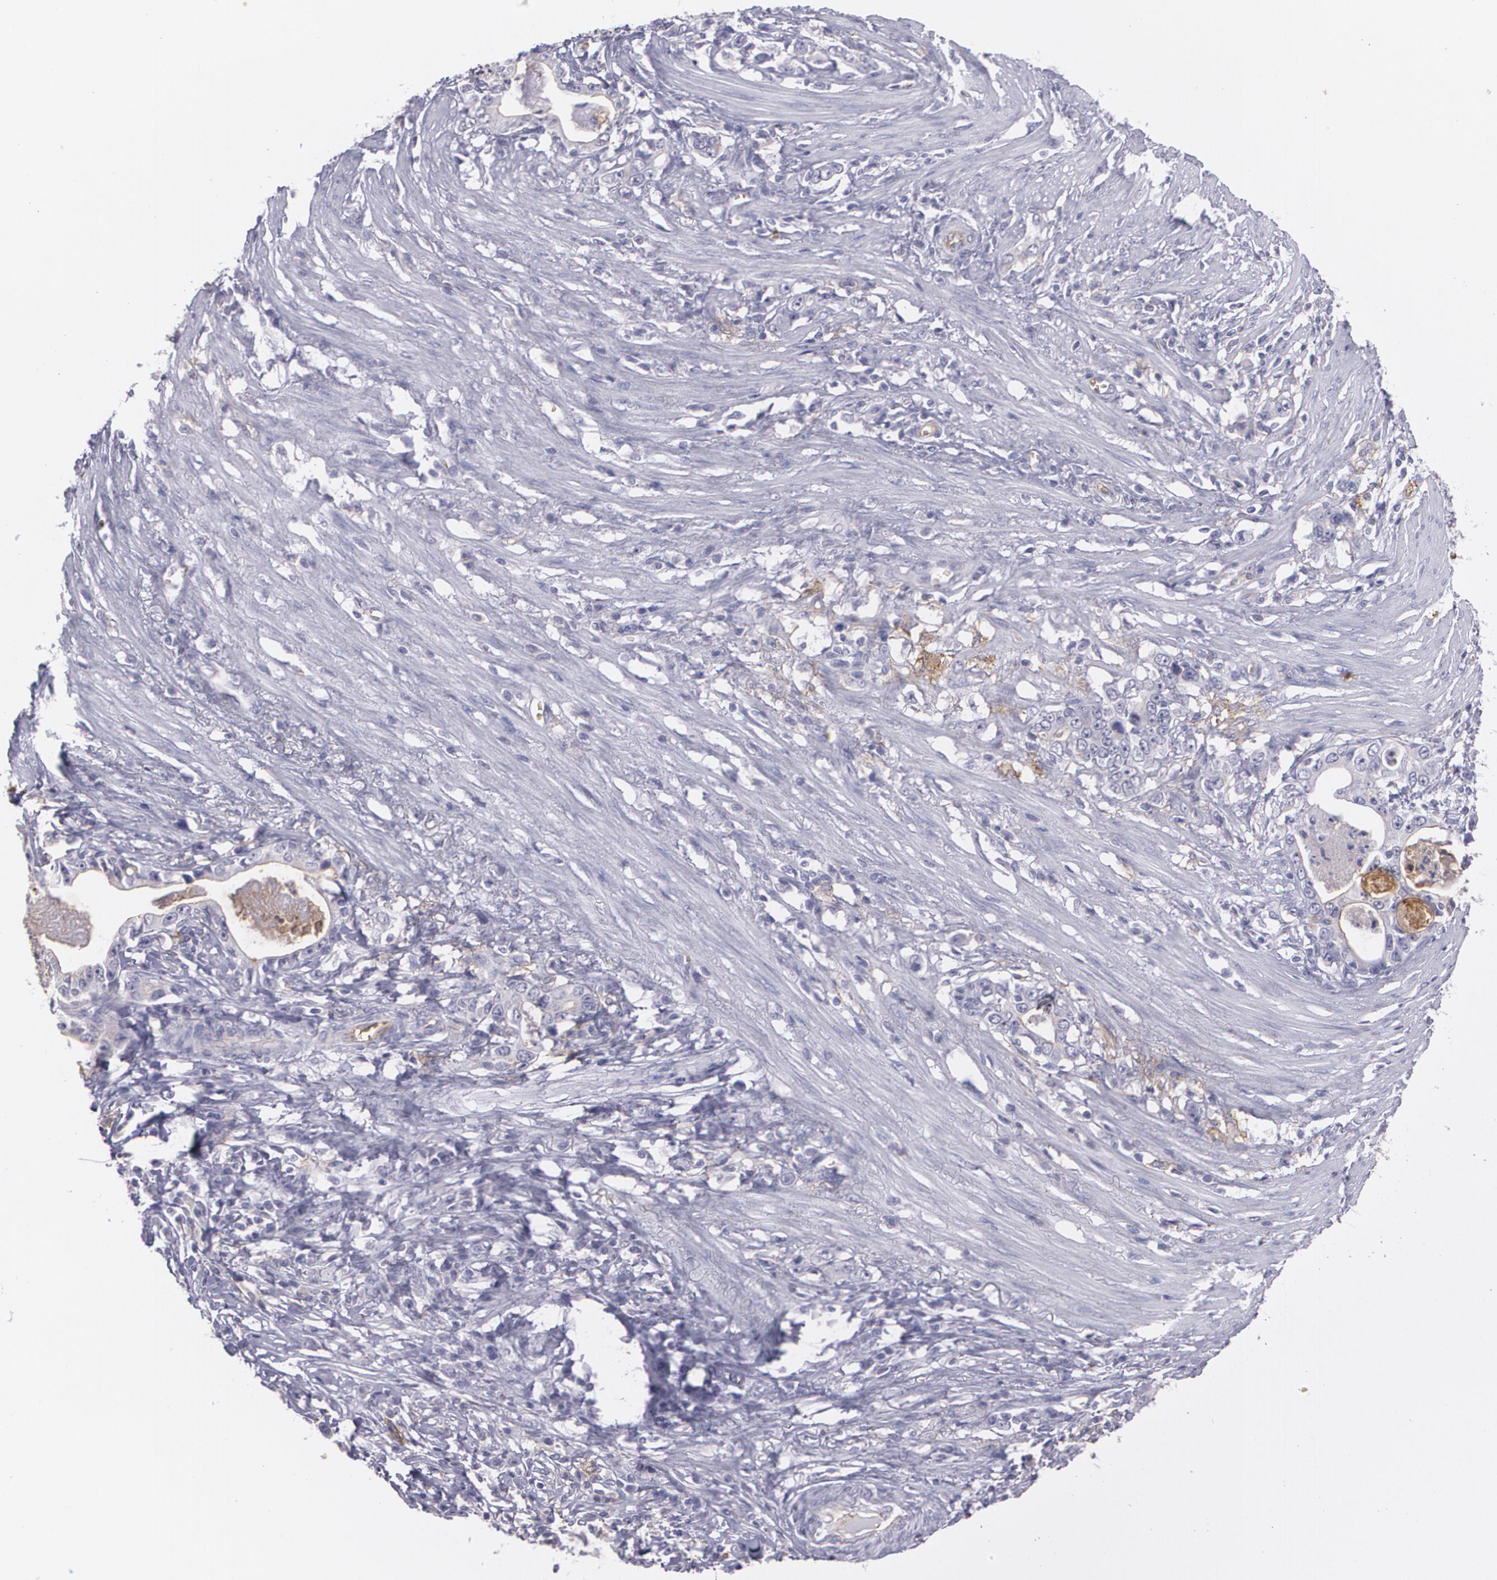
{"staining": {"intensity": "negative", "quantity": "none", "location": "none"}, "tissue": "stomach cancer", "cell_type": "Tumor cells", "image_type": "cancer", "snomed": [{"axis": "morphology", "description": "Adenocarcinoma, NOS"}, {"axis": "topography", "description": "Stomach, lower"}], "caption": "The immunohistochemistry (IHC) micrograph has no significant expression in tumor cells of stomach adenocarcinoma tissue. (DAB IHC, high magnification).", "gene": "ACE", "patient": {"sex": "female", "age": 72}}